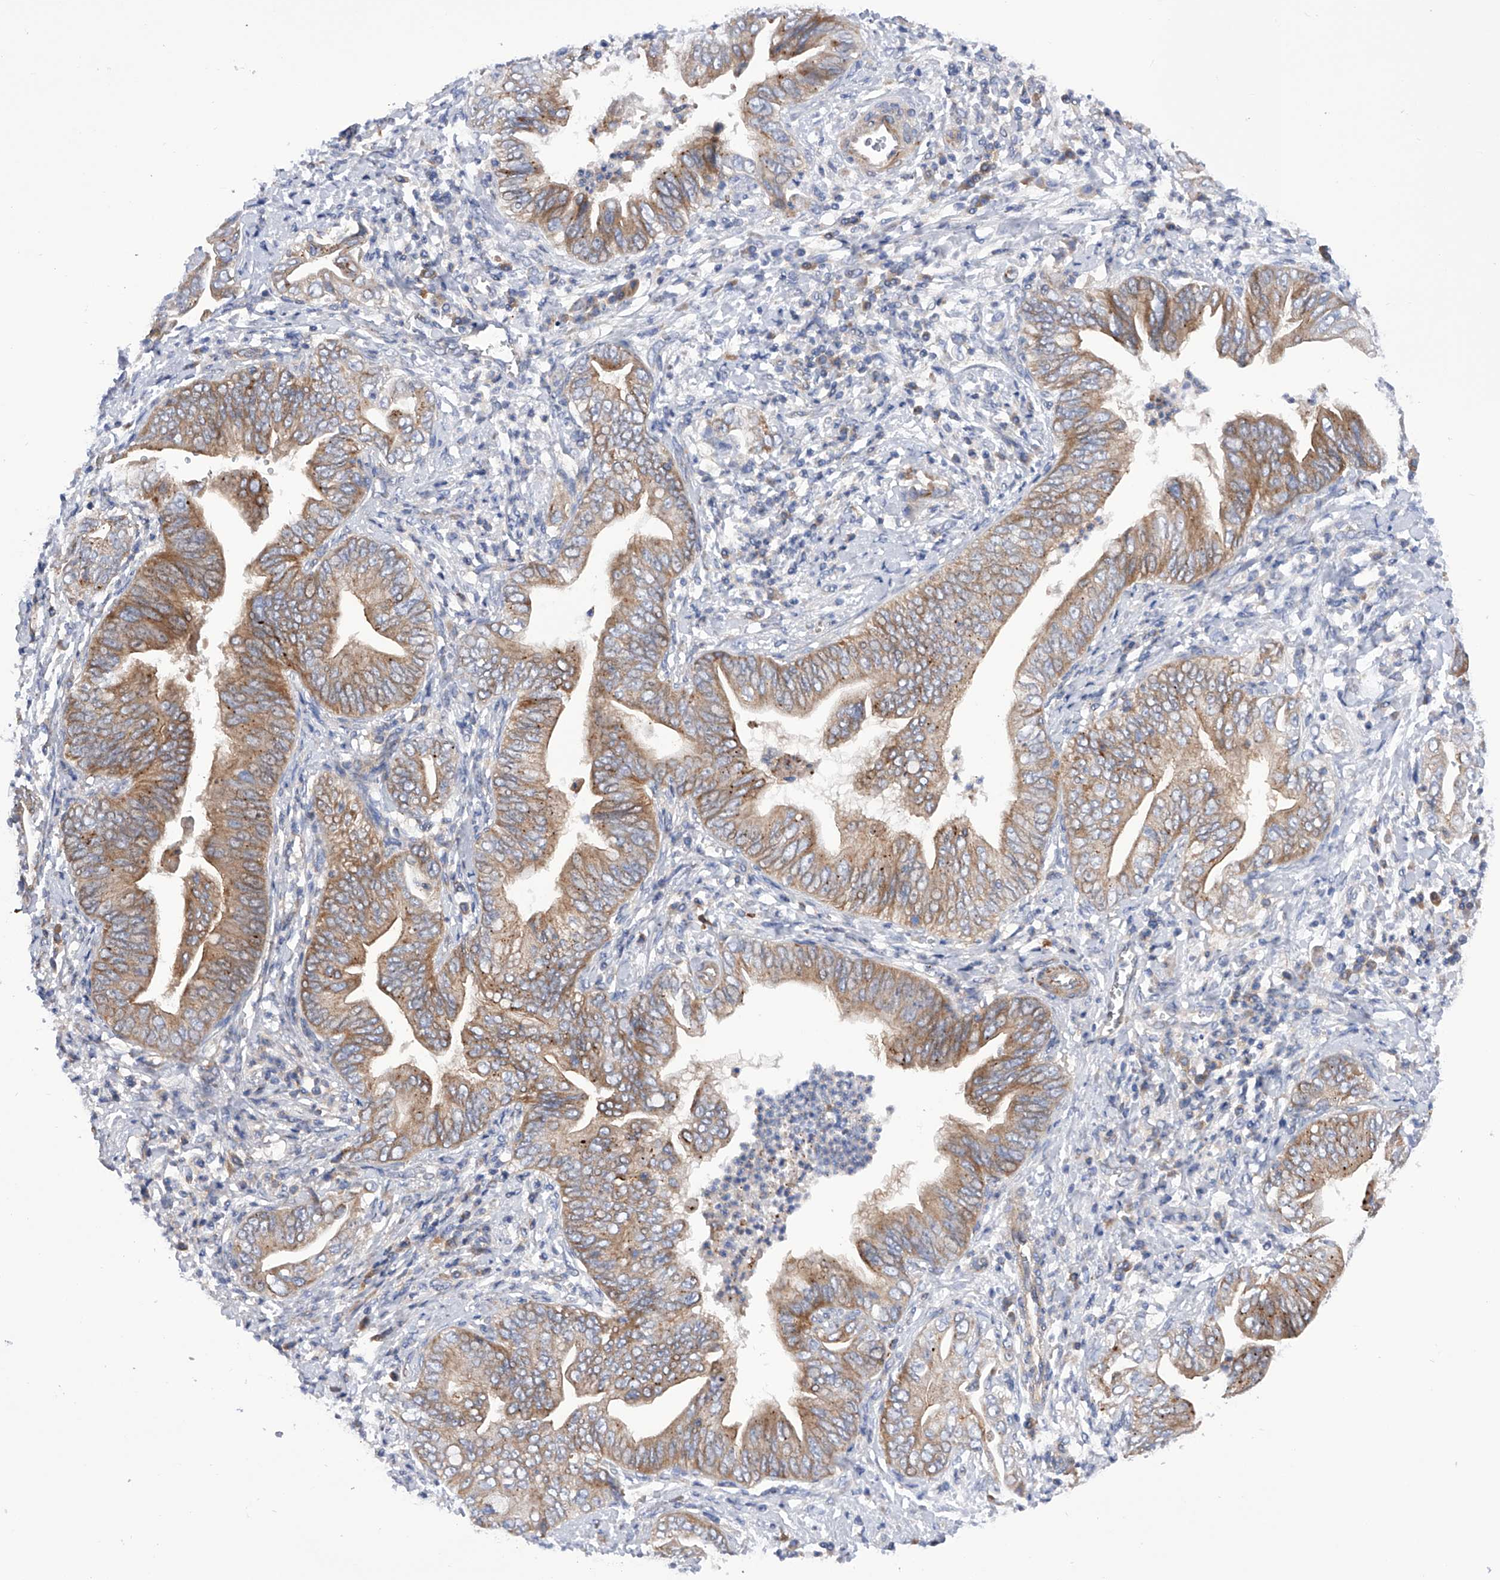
{"staining": {"intensity": "moderate", "quantity": ">75%", "location": "cytoplasmic/membranous"}, "tissue": "pancreatic cancer", "cell_type": "Tumor cells", "image_type": "cancer", "snomed": [{"axis": "morphology", "description": "Adenocarcinoma, NOS"}, {"axis": "topography", "description": "Pancreas"}], "caption": "An image of pancreatic adenocarcinoma stained for a protein shows moderate cytoplasmic/membranous brown staining in tumor cells.", "gene": "MLYCD", "patient": {"sex": "male", "age": 75}}